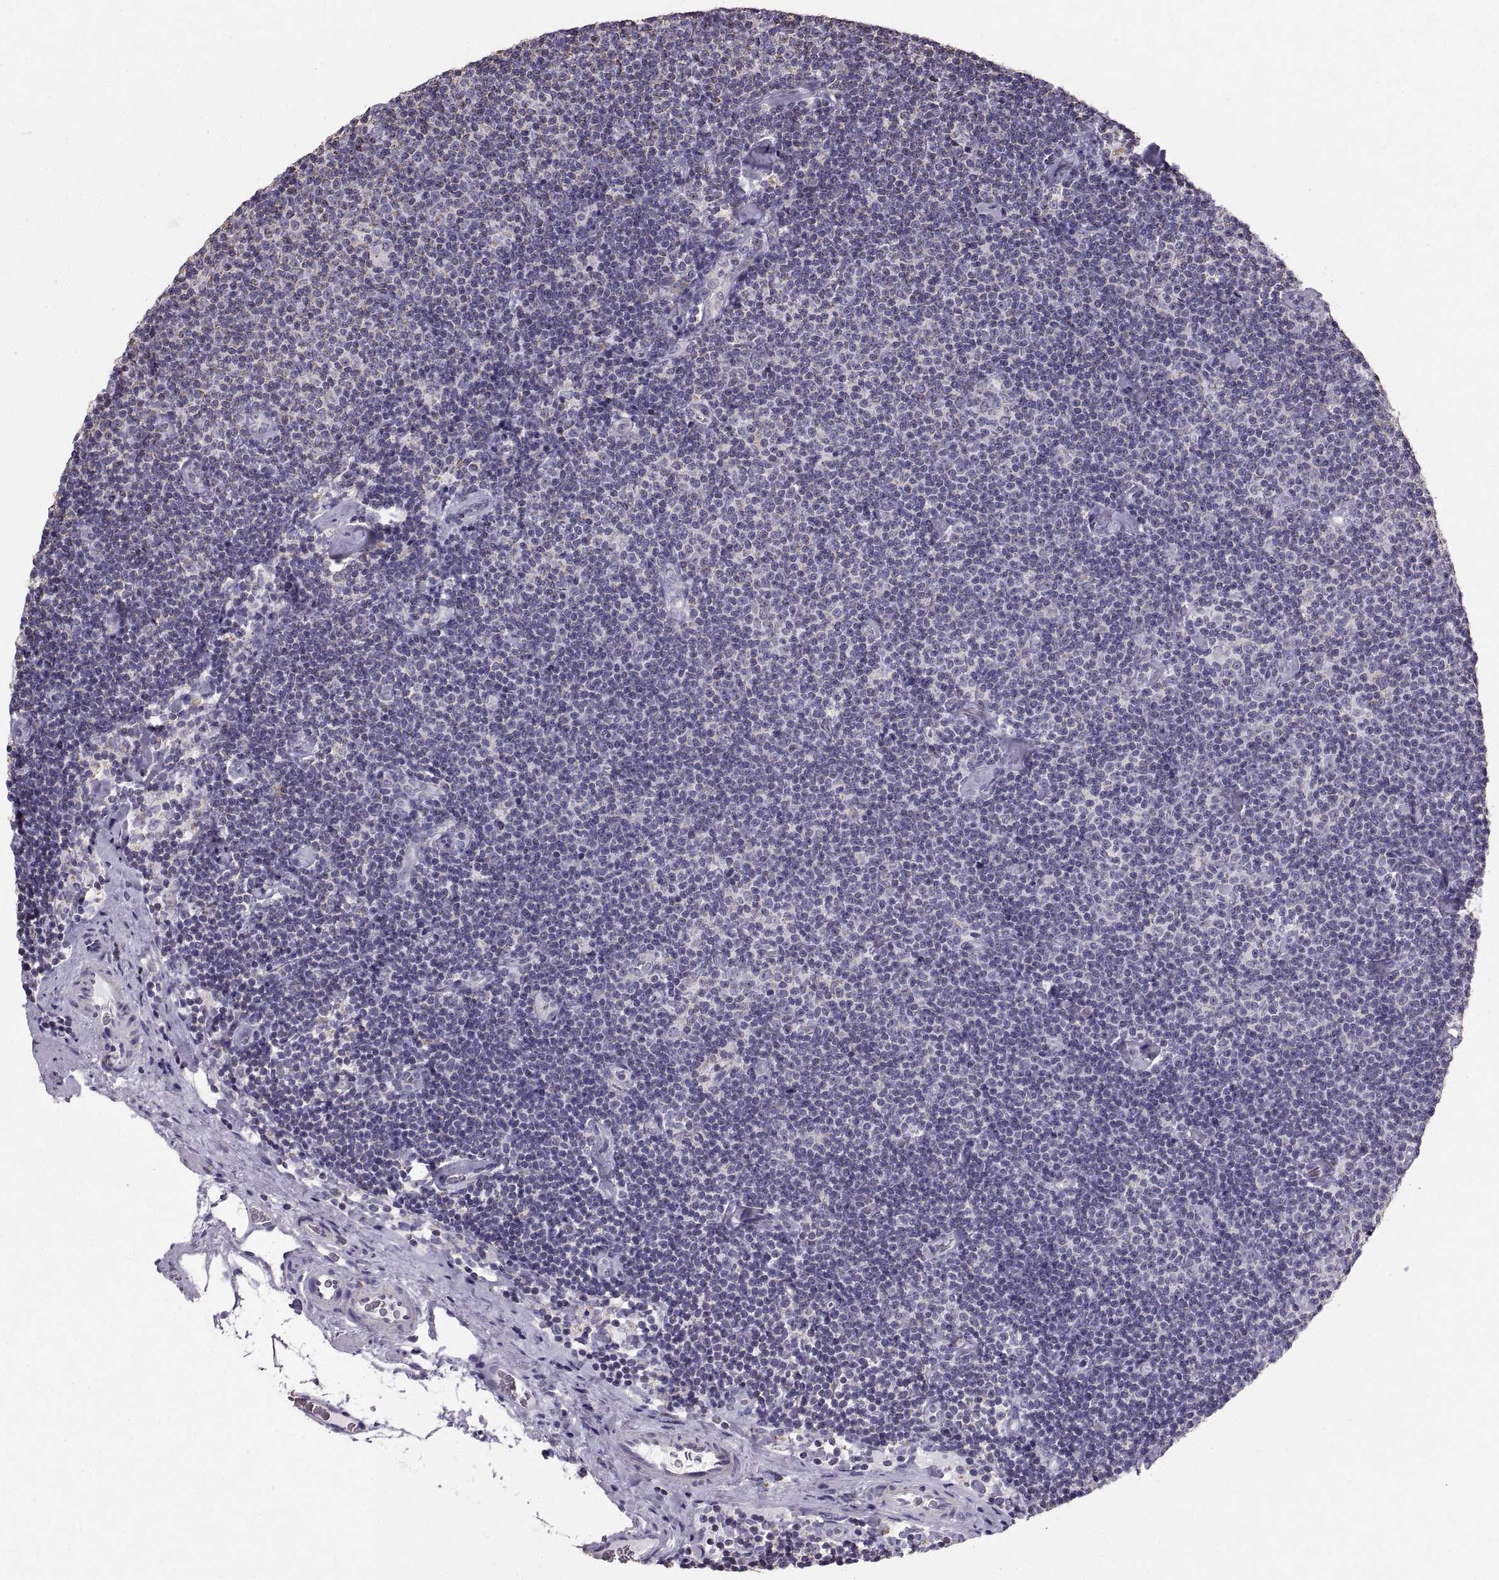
{"staining": {"intensity": "negative", "quantity": "none", "location": "none"}, "tissue": "lymphoma", "cell_type": "Tumor cells", "image_type": "cancer", "snomed": [{"axis": "morphology", "description": "Malignant lymphoma, non-Hodgkin's type, Low grade"}, {"axis": "topography", "description": "Lymph node"}], "caption": "The histopathology image shows no staining of tumor cells in lymphoma.", "gene": "STMND1", "patient": {"sex": "male", "age": 81}}